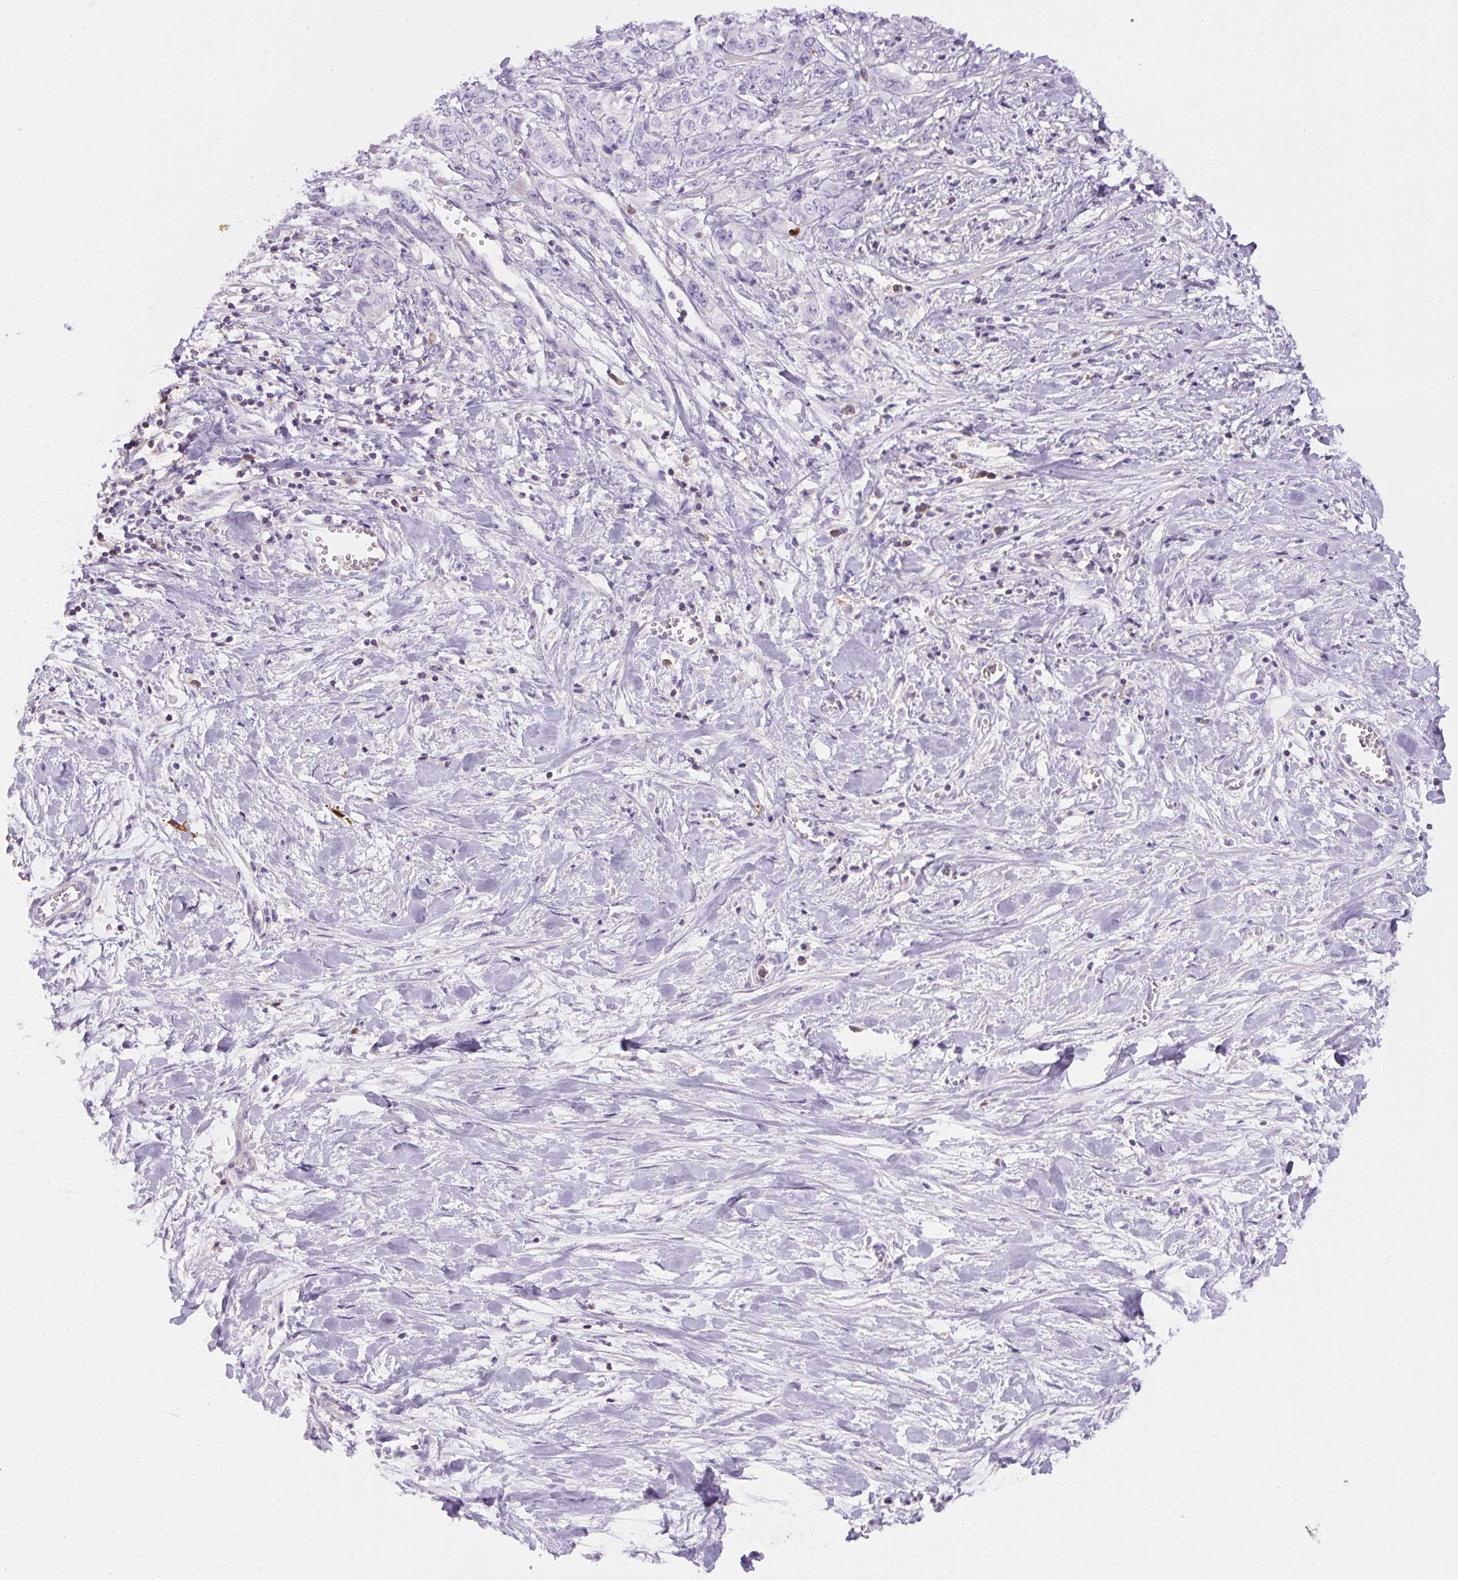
{"staining": {"intensity": "negative", "quantity": "none", "location": "none"}, "tissue": "stomach cancer", "cell_type": "Tumor cells", "image_type": "cancer", "snomed": [{"axis": "morphology", "description": "Adenocarcinoma, NOS"}, {"axis": "topography", "description": "Stomach, upper"}], "caption": "The immunohistochemistry micrograph has no significant staining in tumor cells of stomach adenocarcinoma tissue.", "gene": "PIP5KL1", "patient": {"sex": "male", "age": 62}}